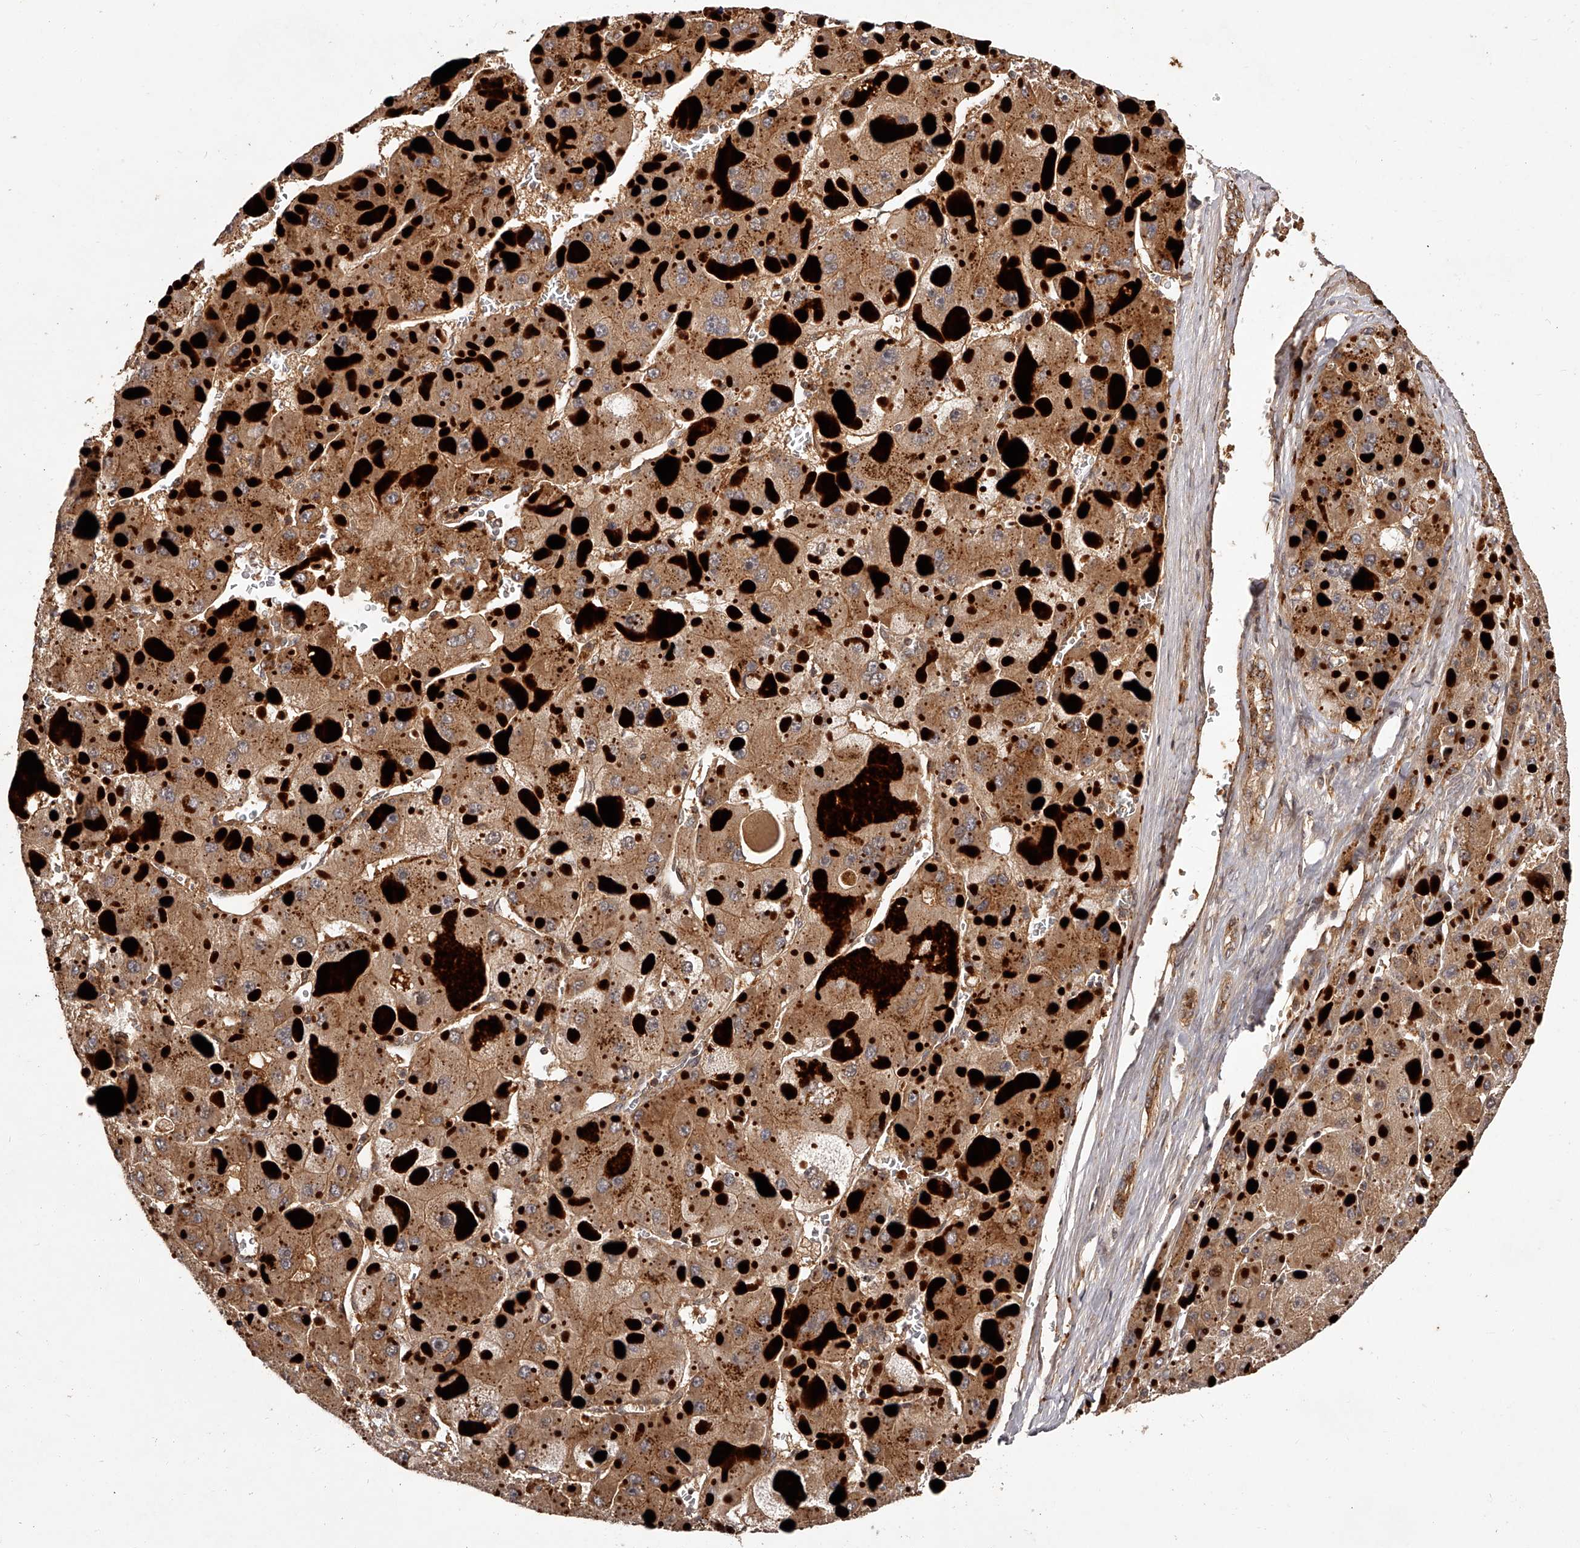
{"staining": {"intensity": "moderate", "quantity": ">75%", "location": "cytoplasmic/membranous"}, "tissue": "liver cancer", "cell_type": "Tumor cells", "image_type": "cancer", "snomed": [{"axis": "morphology", "description": "Carcinoma, Hepatocellular, NOS"}, {"axis": "topography", "description": "Liver"}], "caption": "Liver cancer stained for a protein shows moderate cytoplasmic/membranous positivity in tumor cells.", "gene": "CRYZL1", "patient": {"sex": "female", "age": 73}}